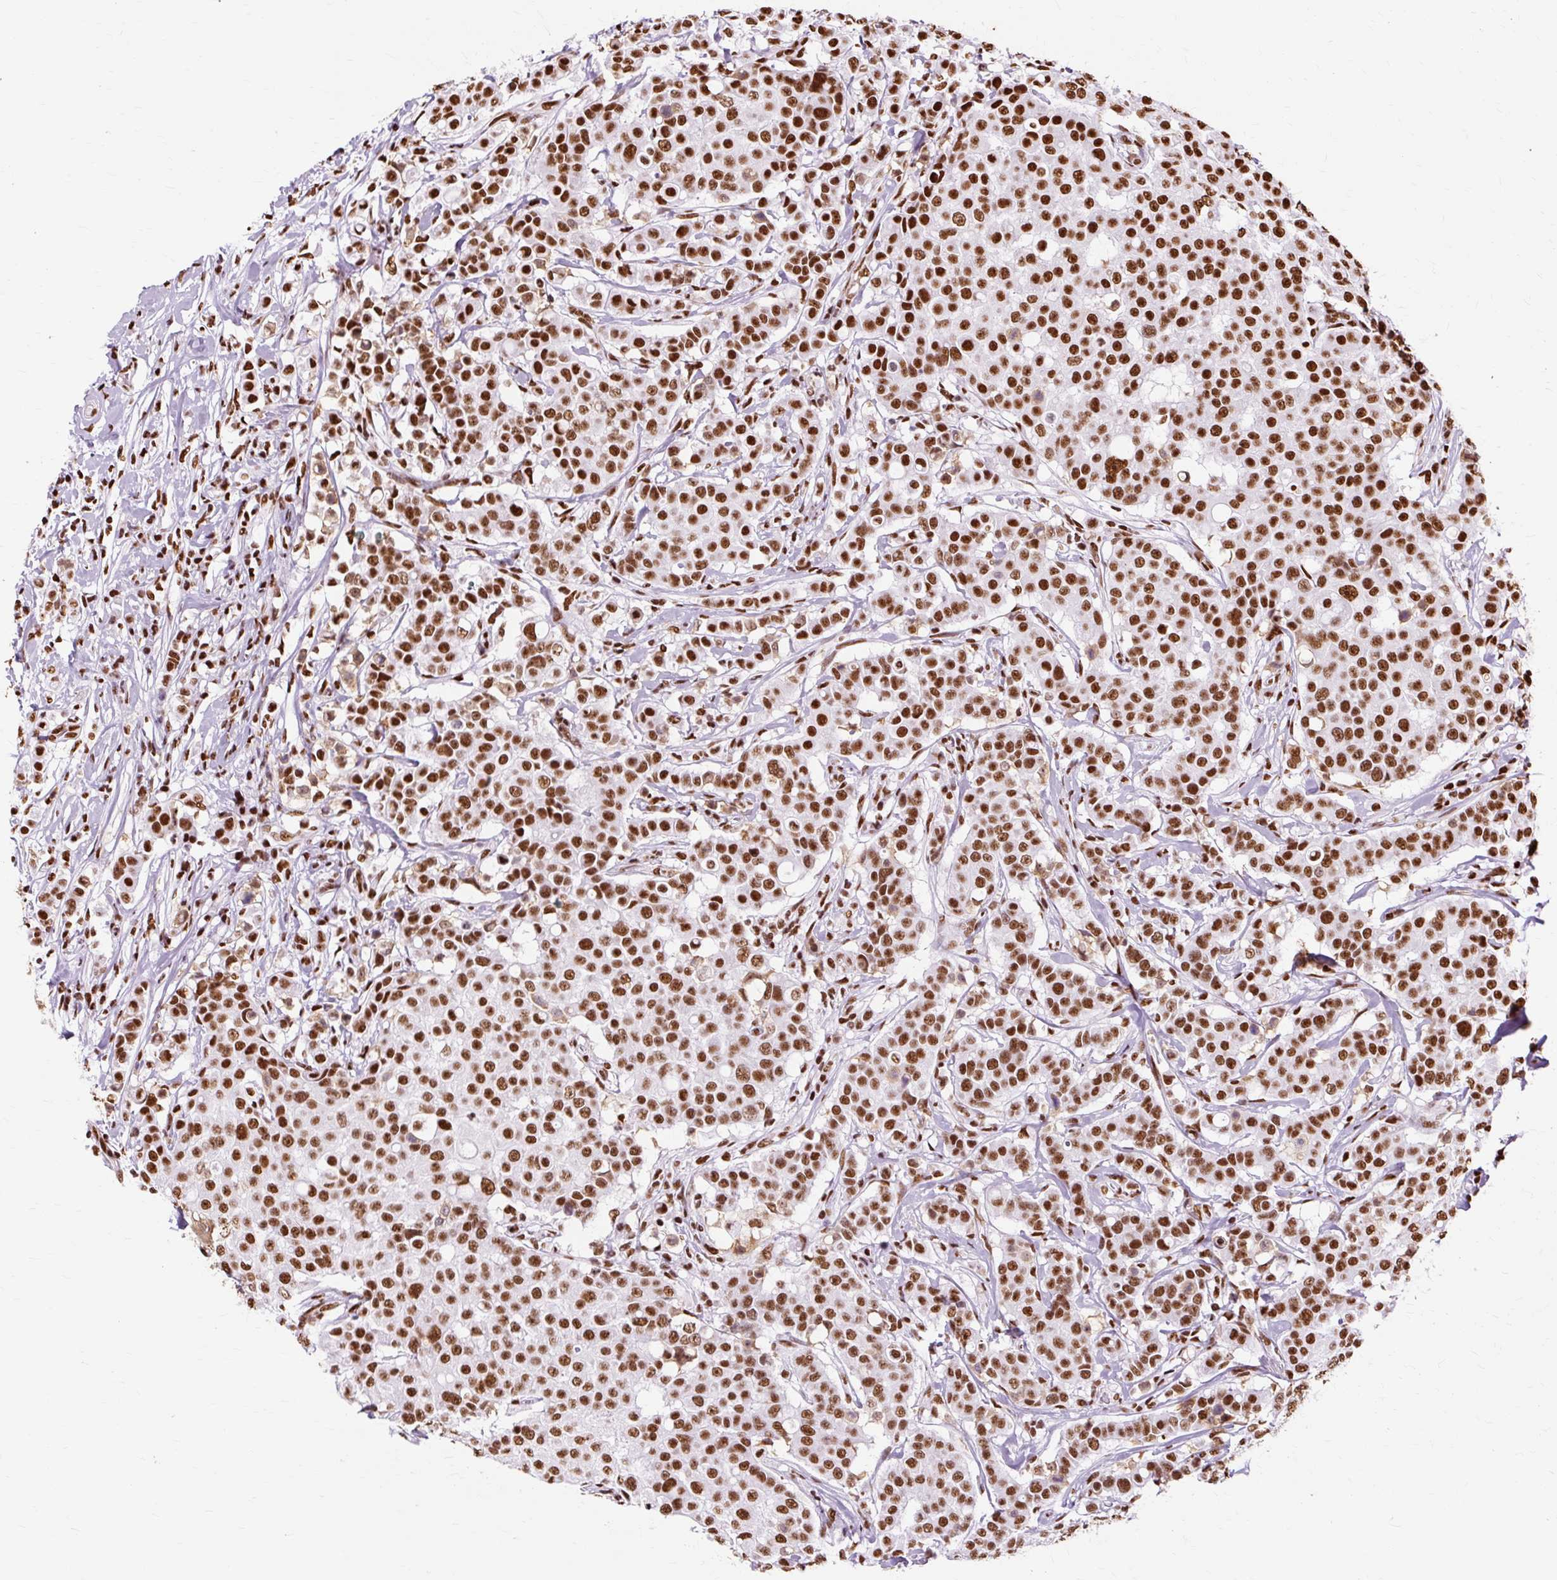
{"staining": {"intensity": "strong", "quantity": ">75%", "location": "nuclear"}, "tissue": "breast cancer", "cell_type": "Tumor cells", "image_type": "cancer", "snomed": [{"axis": "morphology", "description": "Duct carcinoma"}, {"axis": "topography", "description": "Breast"}], "caption": "DAB (3,3'-diaminobenzidine) immunohistochemical staining of human breast cancer (infiltrating ductal carcinoma) demonstrates strong nuclear protein positivity in about >75% of tumor cells. (Brightfield microscopy of DAB IHC at high magnification).", "gene": "XRCC6", "patient": {"sex": "female", "age": 27}}